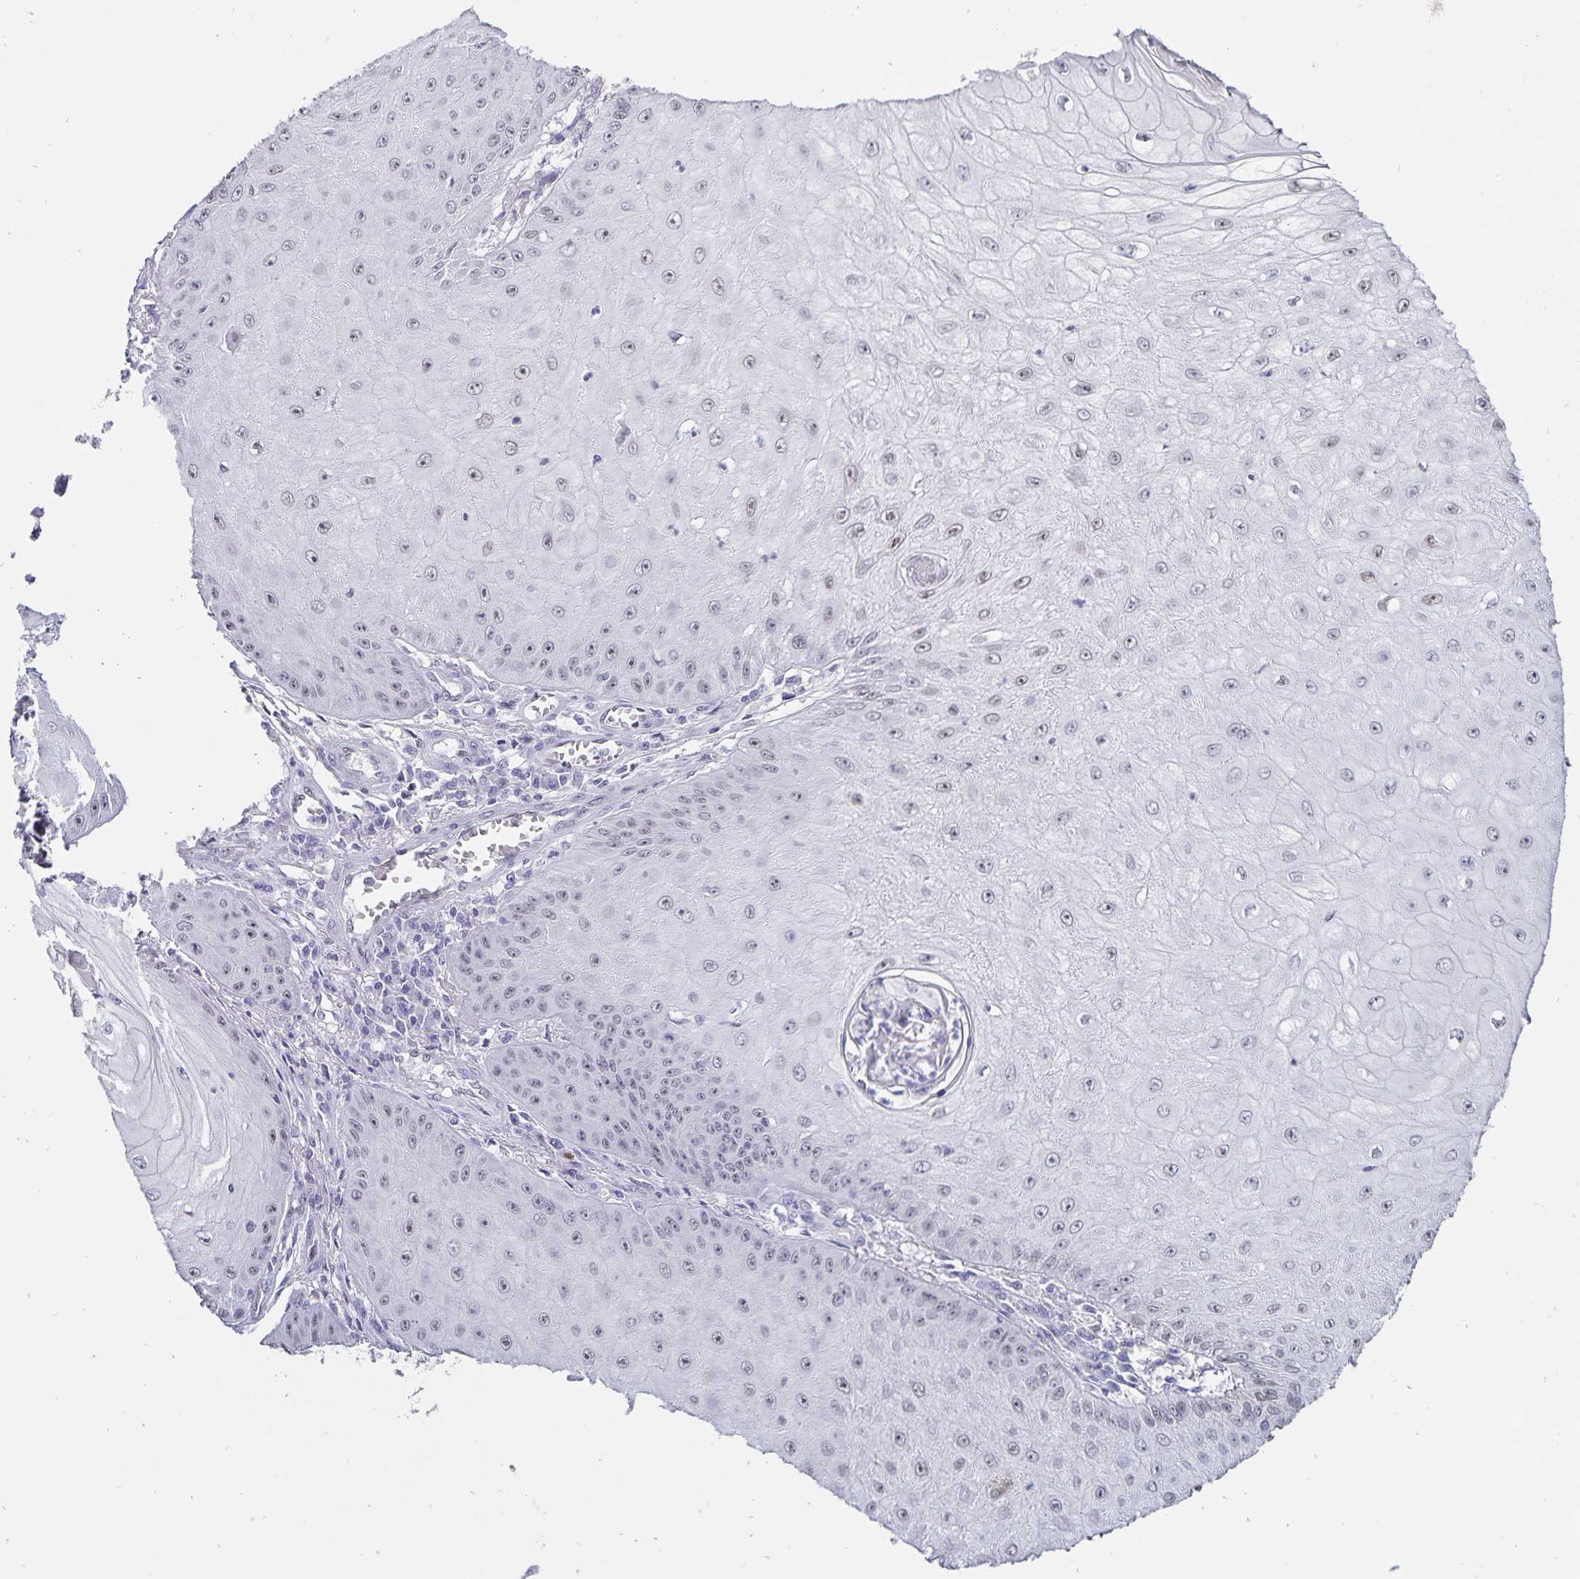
{"staining": {"intensity": "negative", "quantity": "none", "location": "none"}, "tissue": "skin cancer", "cell_type": "Tumor cells", "image_type": "cancer", "snomed": [{"axis": "morphology", "description": "Squamous cell carcinoma, NOS"}, {"axis": "topography", "description": "Skin"}], "caption": "Photomicrograph shows no protein expression in tumor cells of skin cancer tissue.", "gene": "HMGB3", "patient": {"sex": "male", "age": 70}}